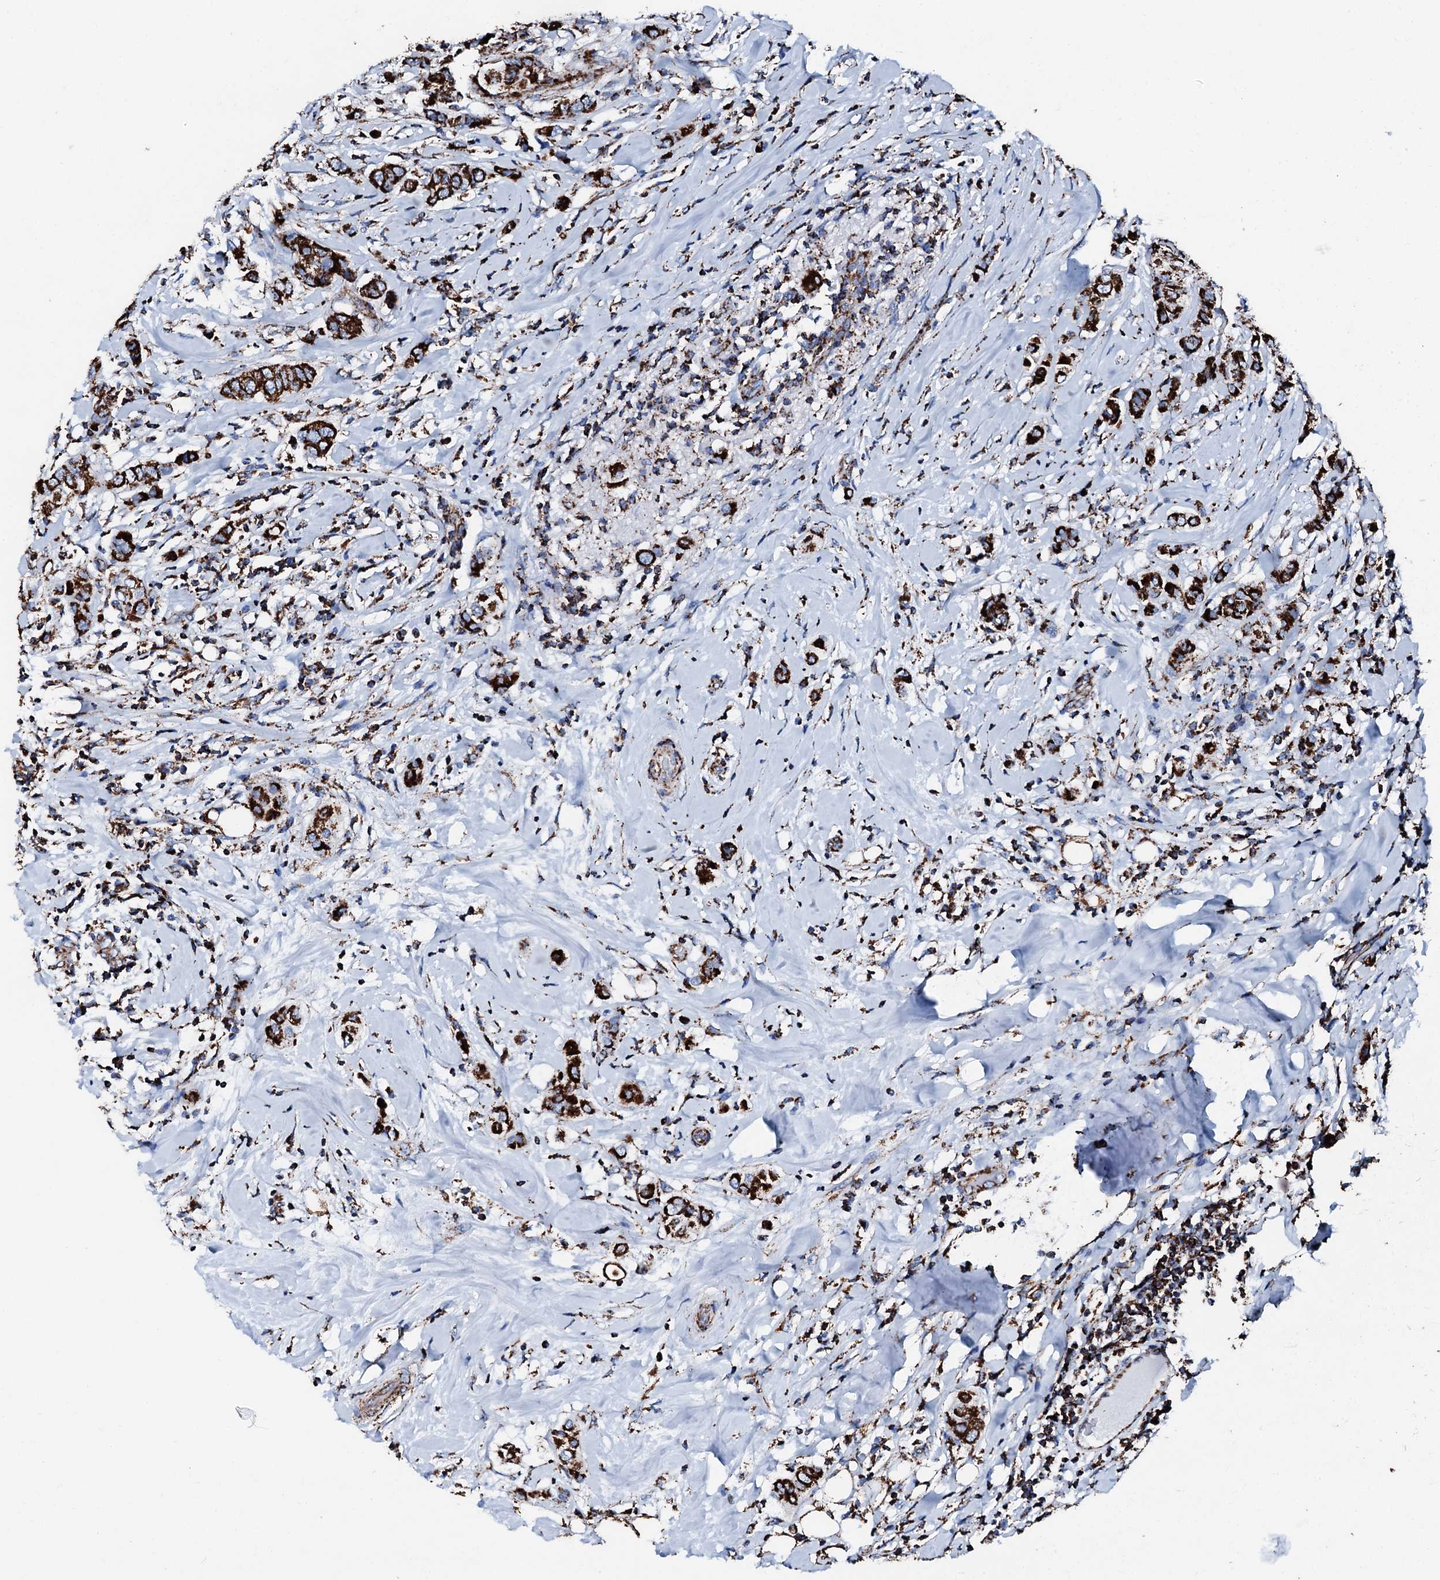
{"staining": {"intensity": "strong", "quantity": ">75%", "location": "cytoplasmic/membranous"}, "tissue": "breast cancer", "cell_type": "Tumor cells", "image_type": "cancer", "snomed": [{"axis": "morphology", "description": "Lobular carcinoma"}, {"axis": "topography", "description": "Breast"}], "caption": "Tumor cells exhibit strong cytoplasmic/membranous positivity in approximately >75% of cells in breast cancer (lobular carcinoma).", "gene": "HADH", "patient": {"sex": "female", "age": 51}}